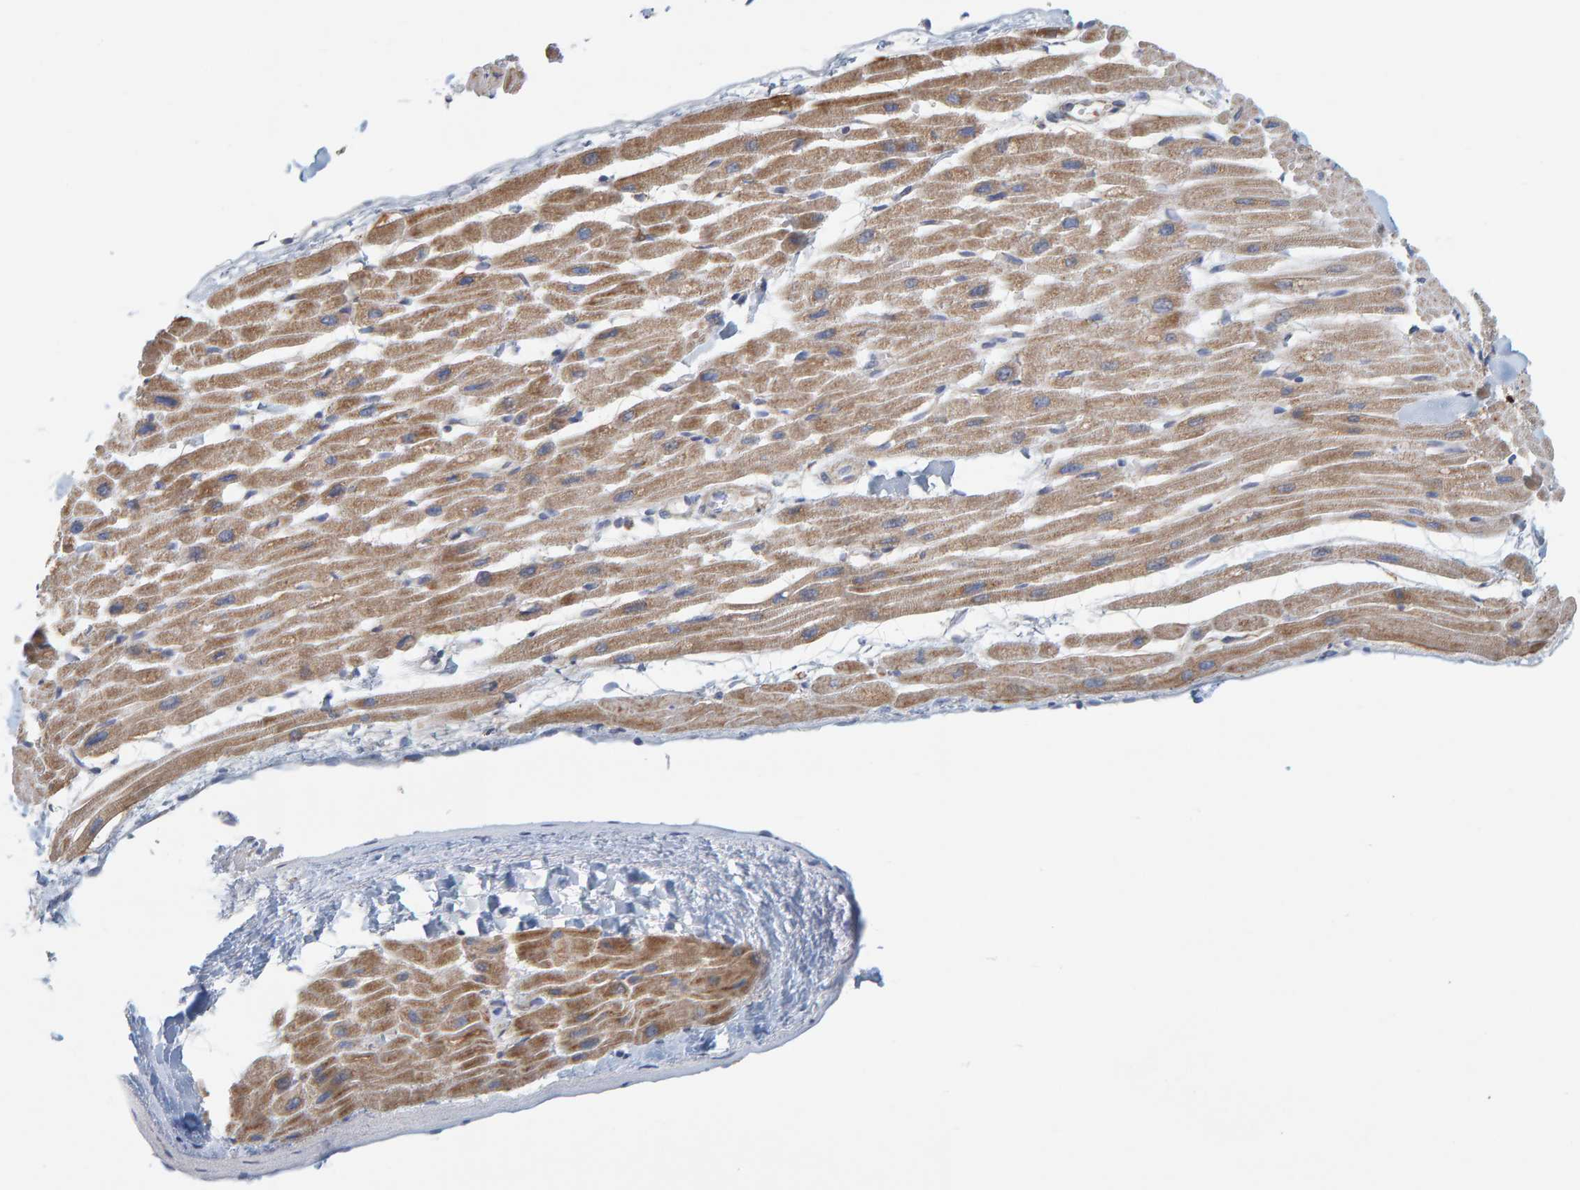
{"staining": {"intensity": "moderate", "quantity": ">75%", "location": "cytoplasmic/membranous"}, "tissue": "heart muscle", "cell_type": "Cardiomyocytes", "image_type": "normal", "snomed": [{"axis": "morphology", "description": "Normal tissue, NOS"}, {"axis": "topography", "description": "Heart"}], "caption": "High-power microscopy captured an immunohistochemistry micrograph of unremarkable heart muscle, revealing moderate cytoplasmic/membranous expression in about >75% of cardiomyocytes. The protein of interest is shown in brown color, while the nuclei are stained blue.", "gene": "B9D1", "patient": {"sex": "male", "age": 45}}